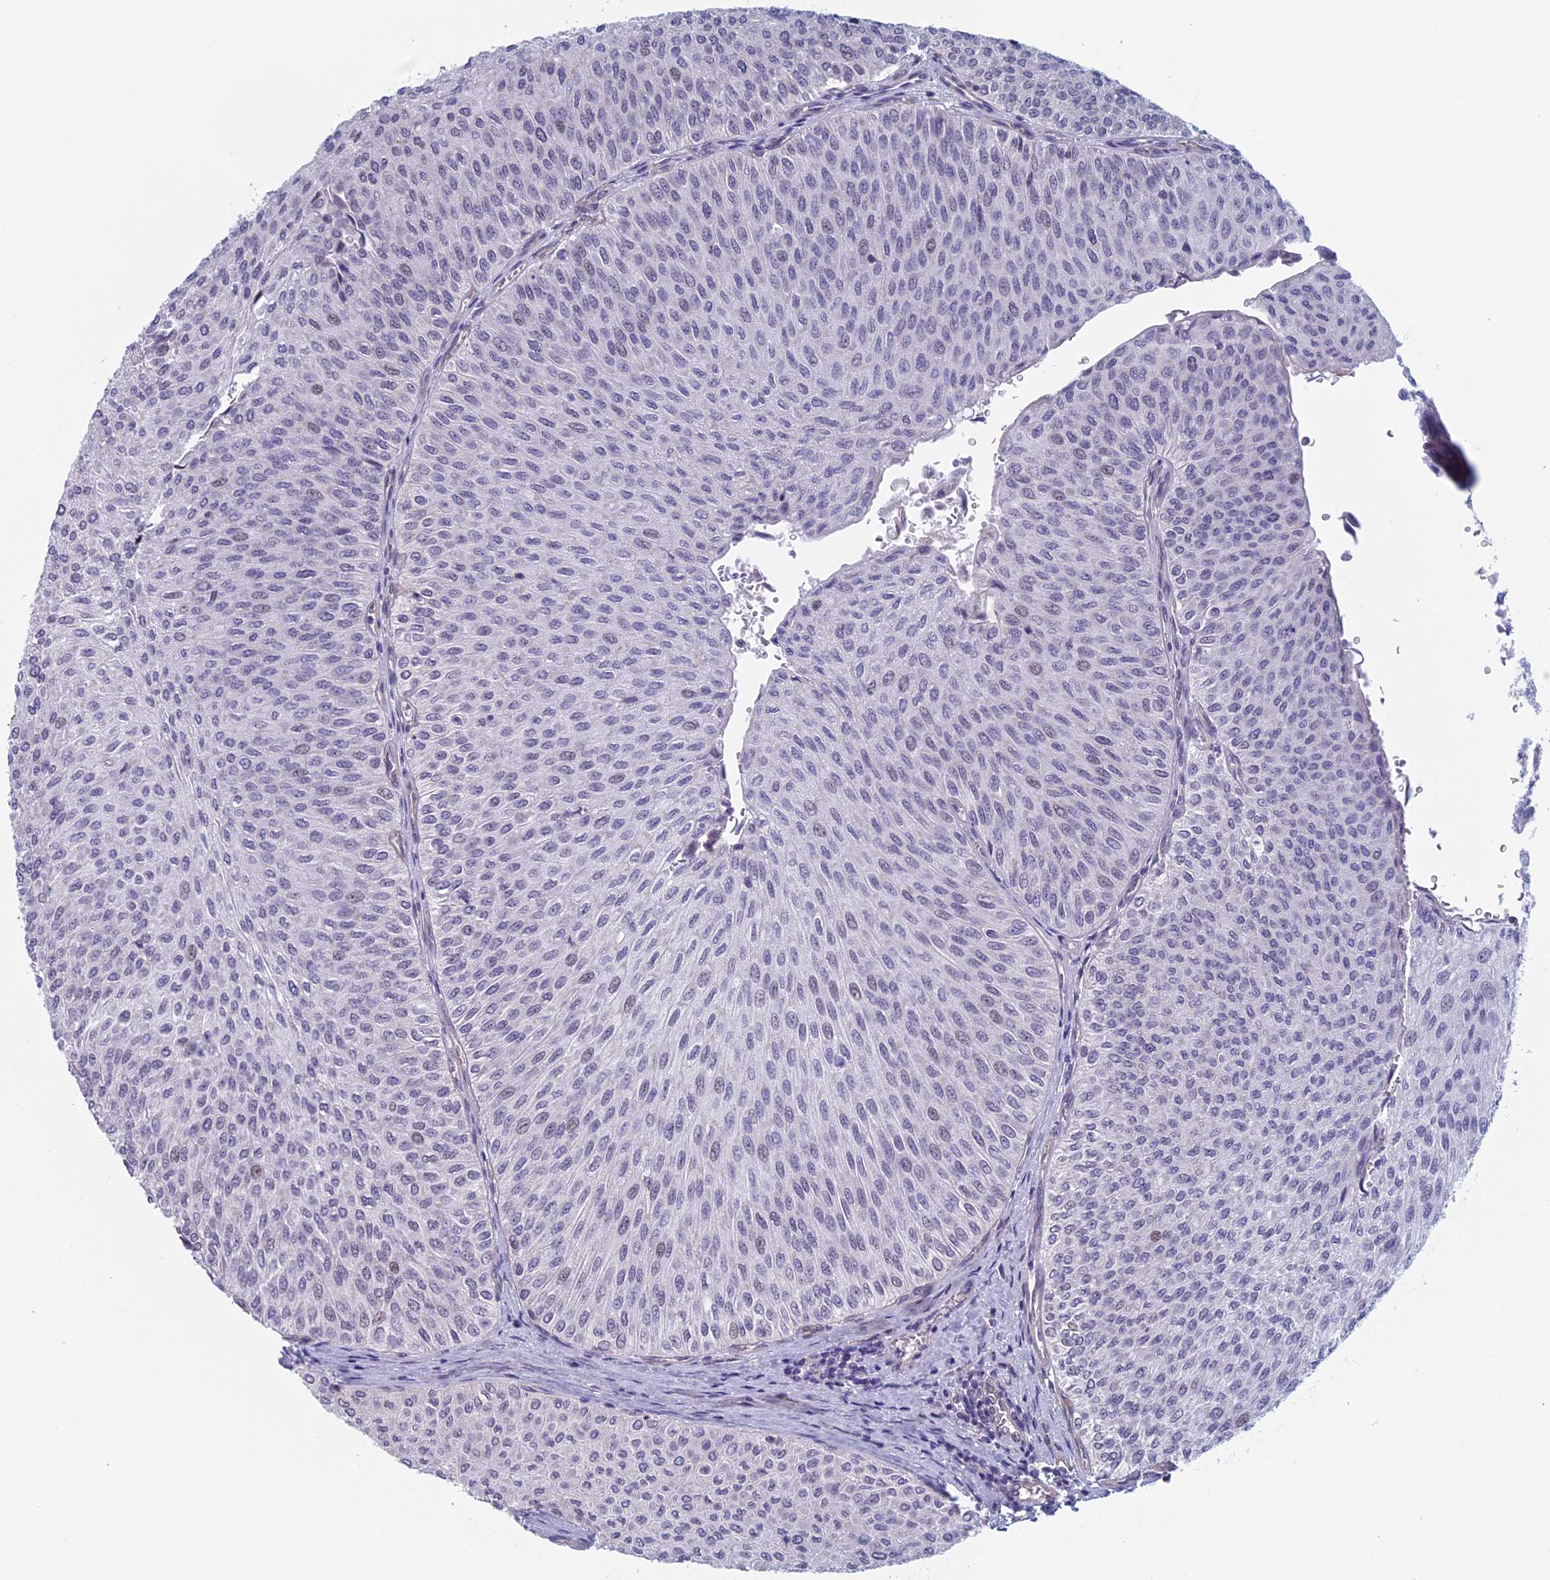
{"staining": {"intensity": "weak", "quantity": "<25%", "location": "nuclear"}, "tissue": "urothelial cancer", "cell_type": "Tumor cells", "image_type": "cancer", "snomed": [{"axis": "morphology", "description": "Urothelial carcinoma, Low grade"}, {"axis": "topography", "description": "Urinary bladder"}], "caption": "Immunohistochemical staining of urothelial carcinoma (low-grade) demonstrates no significant positivity in tumor cells.", "gene": "SLC1A6", "patient": {"sex": "male", "age": 78}}